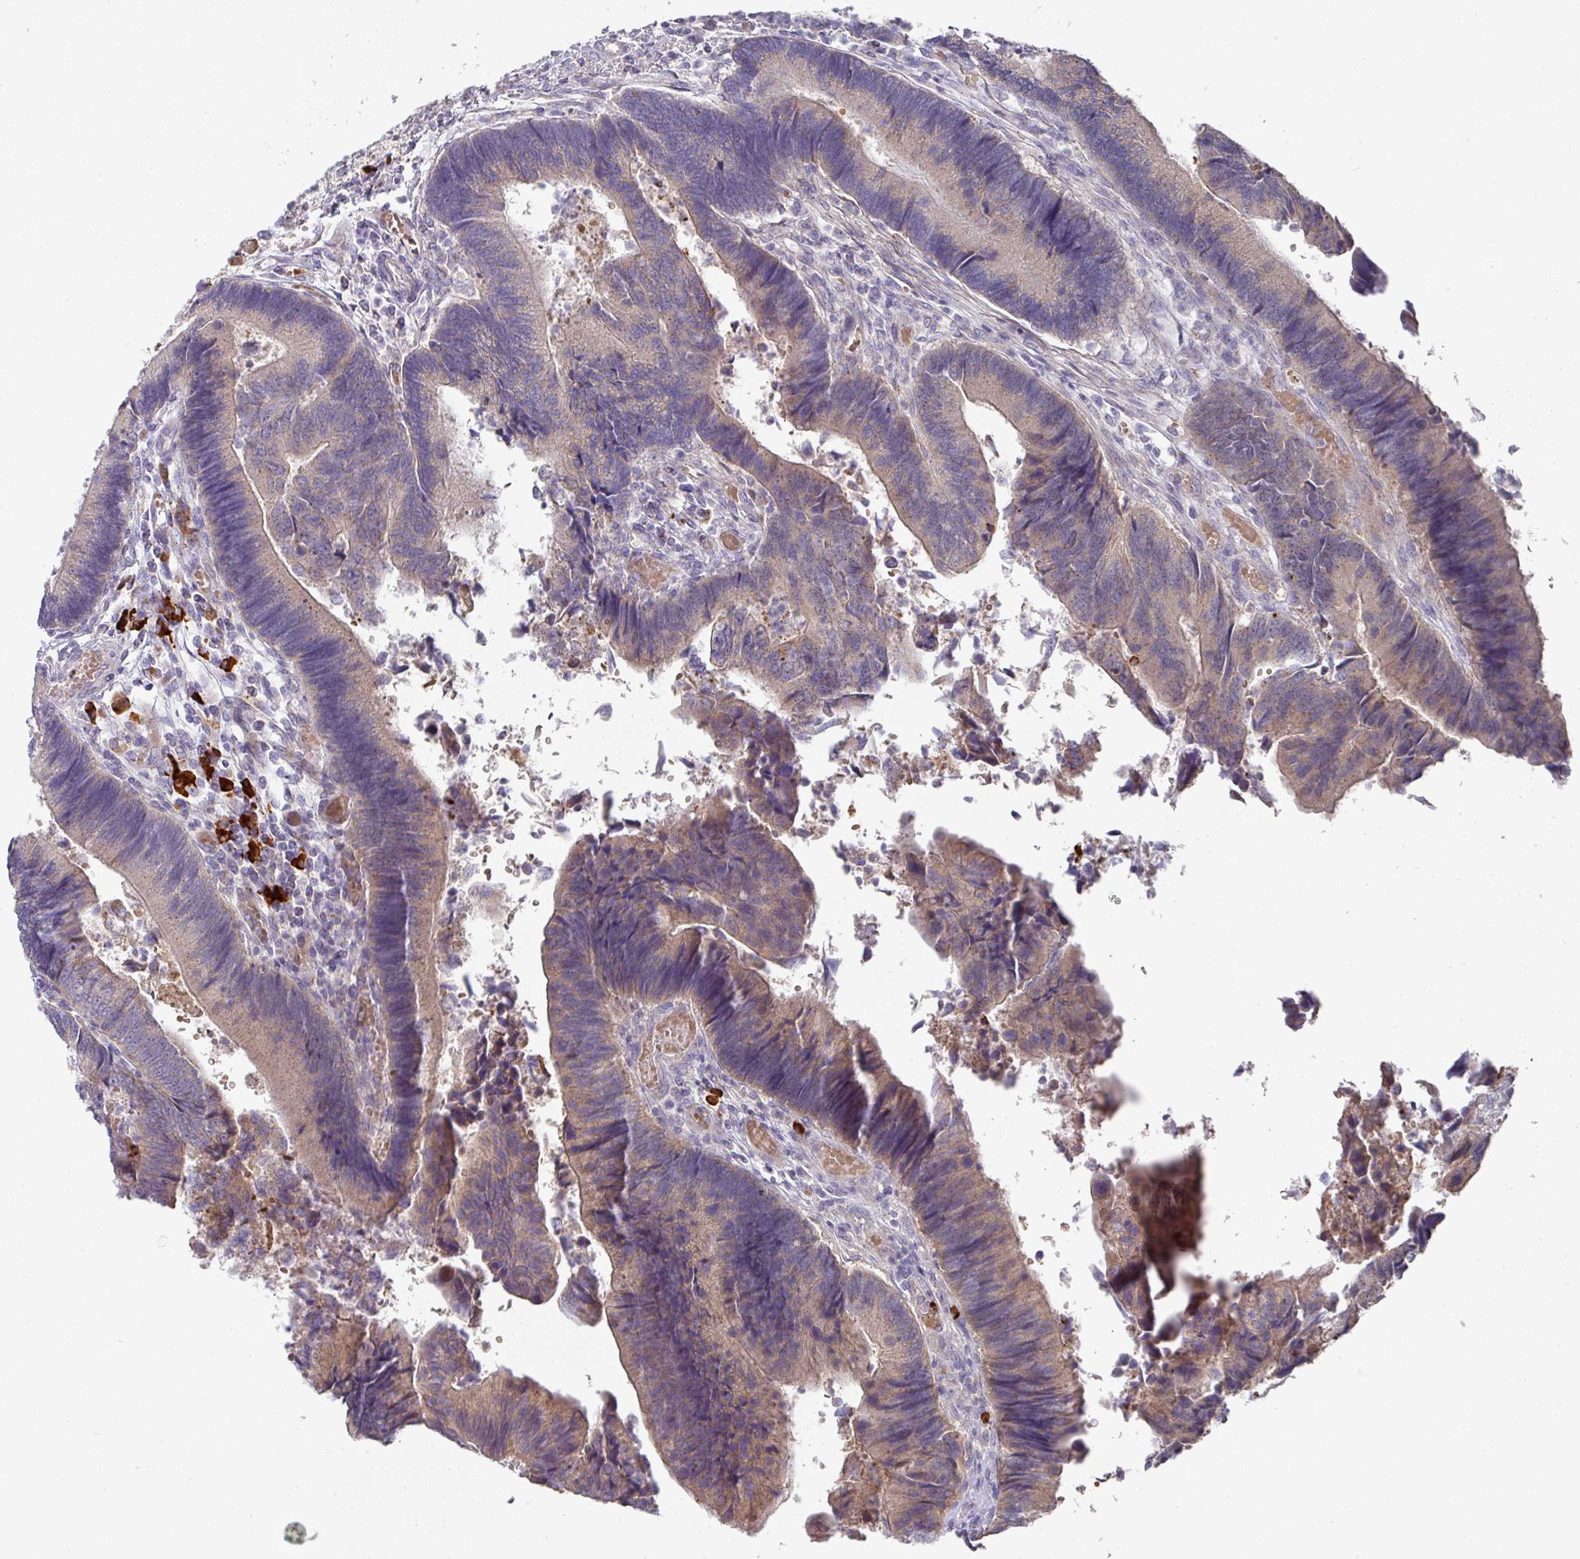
{"staining": {"intensity": "weak", "quantity": "<25%", "location": "cytoplasmic/membranous"}, "tissue": "colorectal cancer", "cell_type": "Tumor cells", "image_type": "cancer", "snomed": [{"axis": "morphology", "description": "Adenocarcinoma, NOS"}, {"axis": "topography", "description": "Colon"}], "caption": "This is an IHC image of colorectal adenocarcinoma. There is no expression in tumor cells.", "gene": "IL4R", "patient": {"sex": "female", "age": 67}}